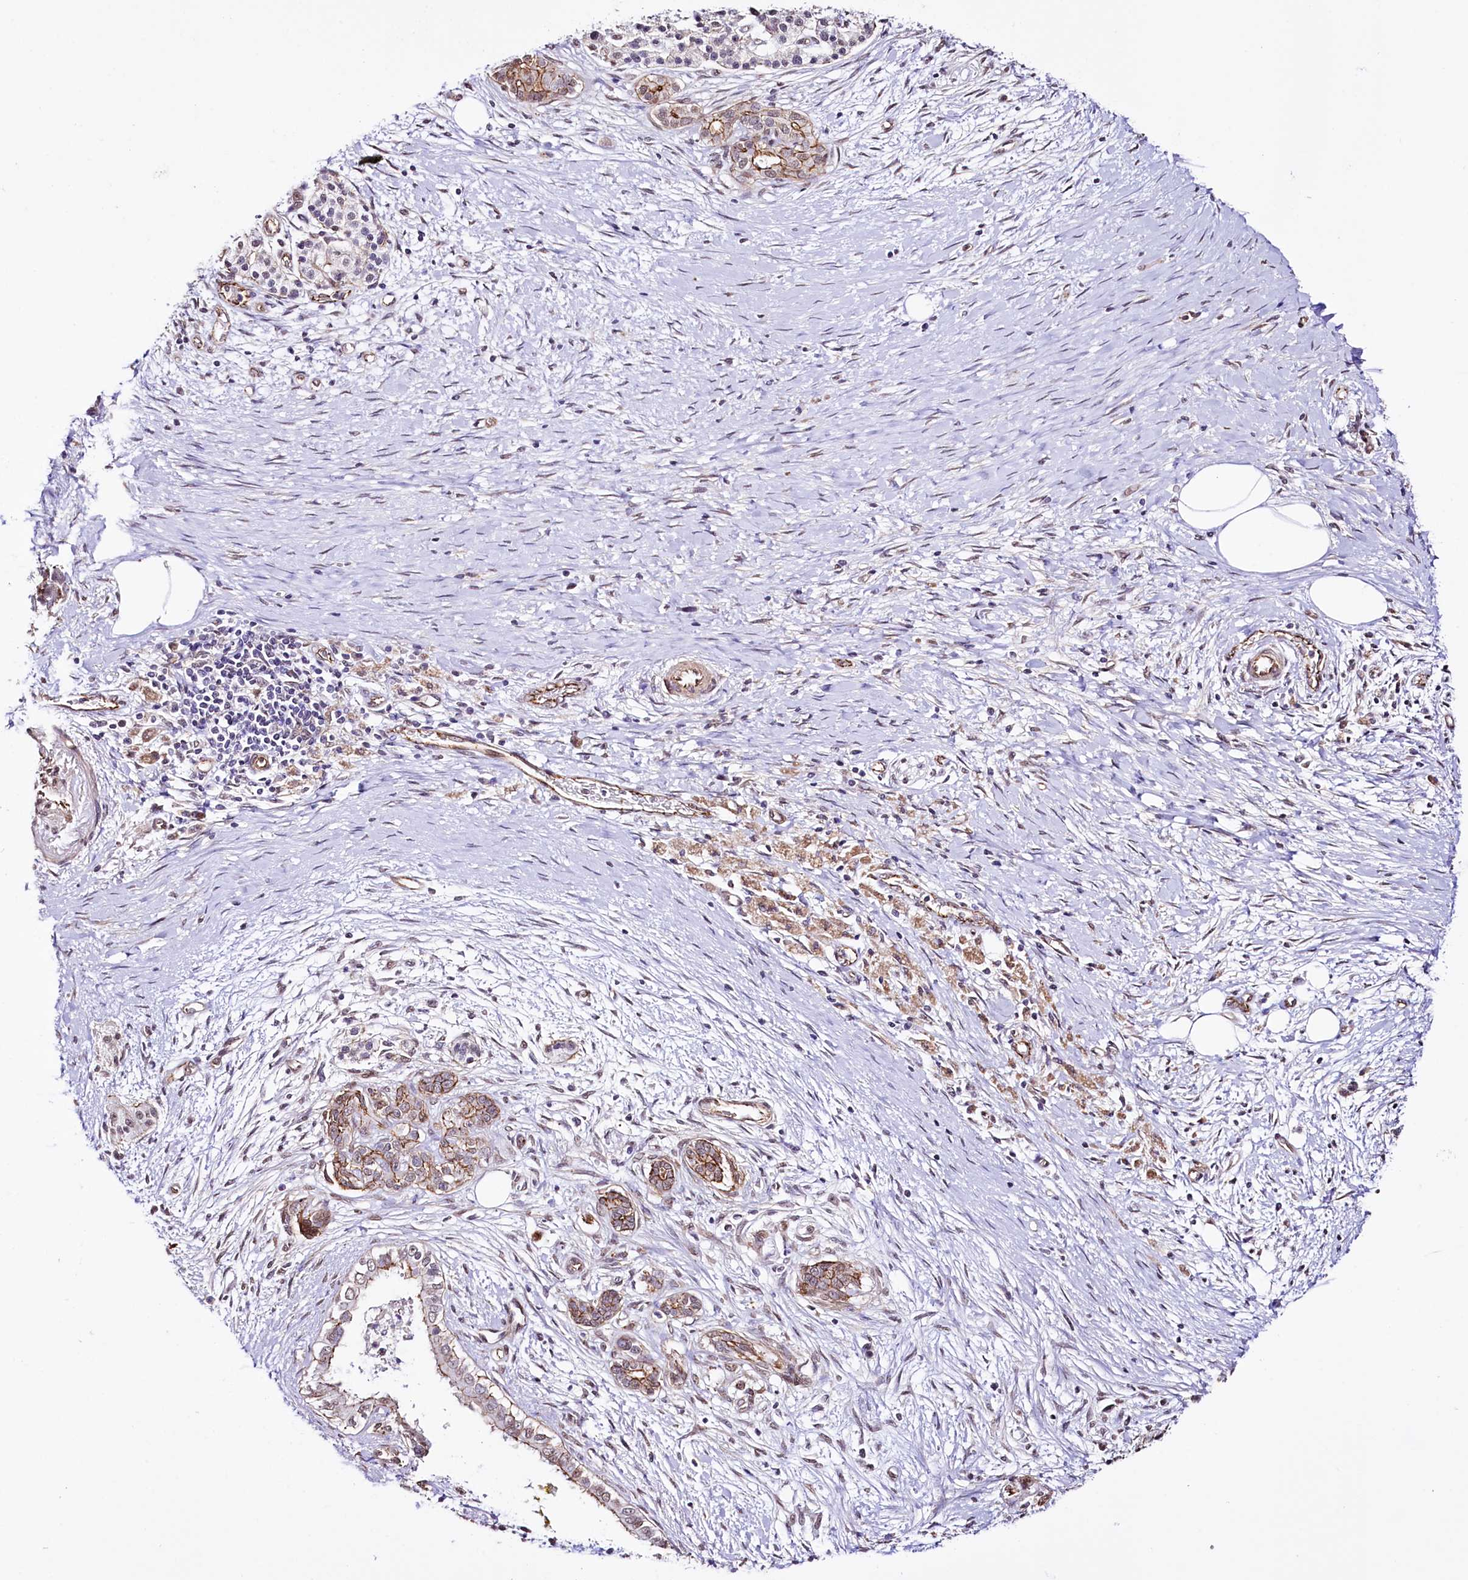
{"staining": {"intensity": "moderate", "quantity": "25%-75%", "location": "cytoplasmic/membranous"}, "tissue": "pancreatic cancer", "cell_type": "Tumor cells", "image_type": "cancer", "snomed": [{"axis": "morphology", "description": "Adenocarcinoma, NOS"}, {"axis": "topography", "description": "Pancreas"}], "caption": "DAB (3,3'-diaminobenzidine) immunohistochemical staining of pancreatic cancer demonstrates moderate cytoplasmic/membranous protein staining in about 25%-75% of tumor cells.", "gene": "ST7", "patient": {"sex": "male", "age": 58}}